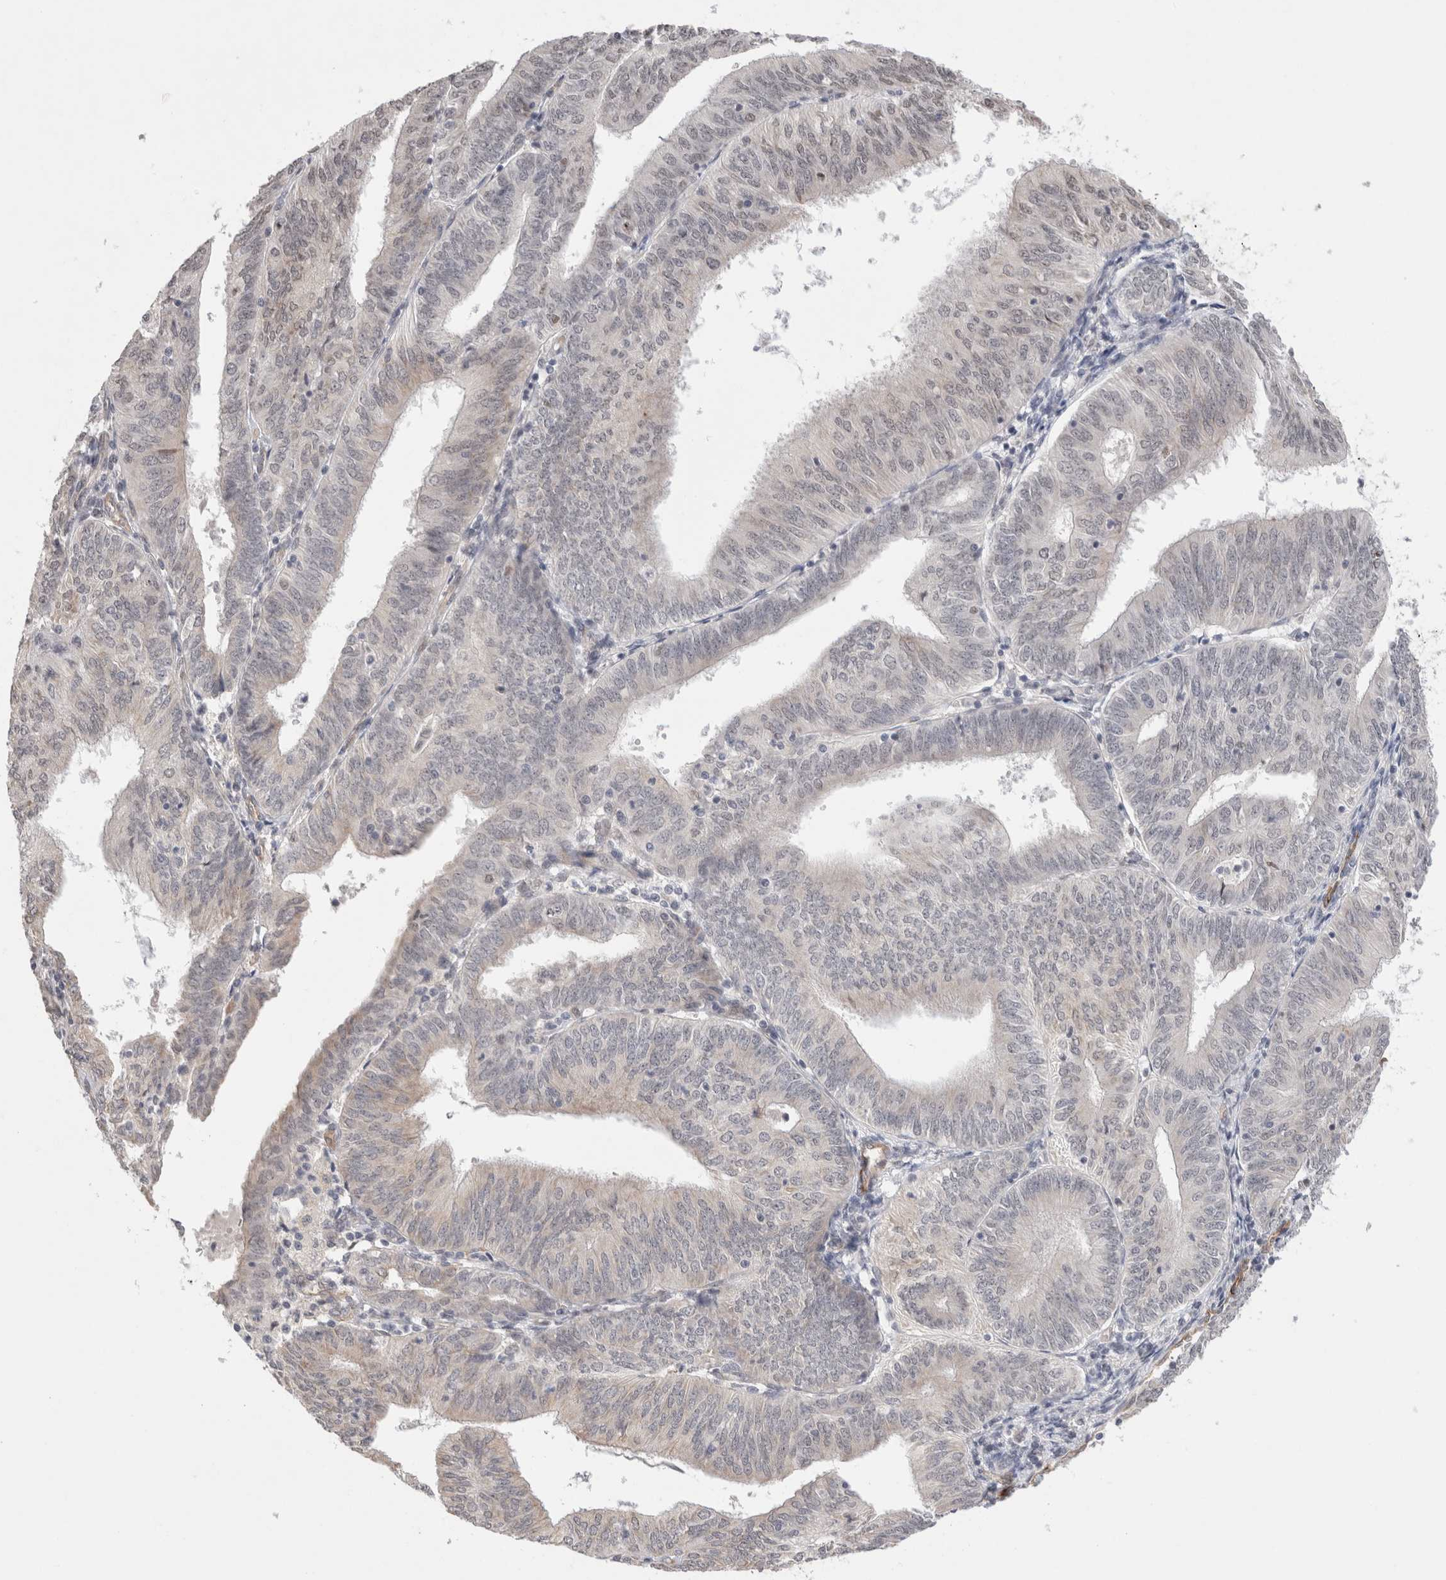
{"staining": {"intensity": "moderate", "quantity": "<25%", "location": "nuclear"}, "tissue": "endometrial cancer", "cell_type": "Tumor cells", "image_type": "cancer", "snomed": [{"axis": "morphology", "description": "Adenocarcinoma, NOS"}, {"axis": "topography", "description": "Endometrium"}], "caption": "A micrograph of endometrial cancer (adenocarcinoma) stained for a protein displays moderate nuclear brown staining in tumor cells.", "gene": "HDLBP", "patient": {"sex": "female", "age": 58}}